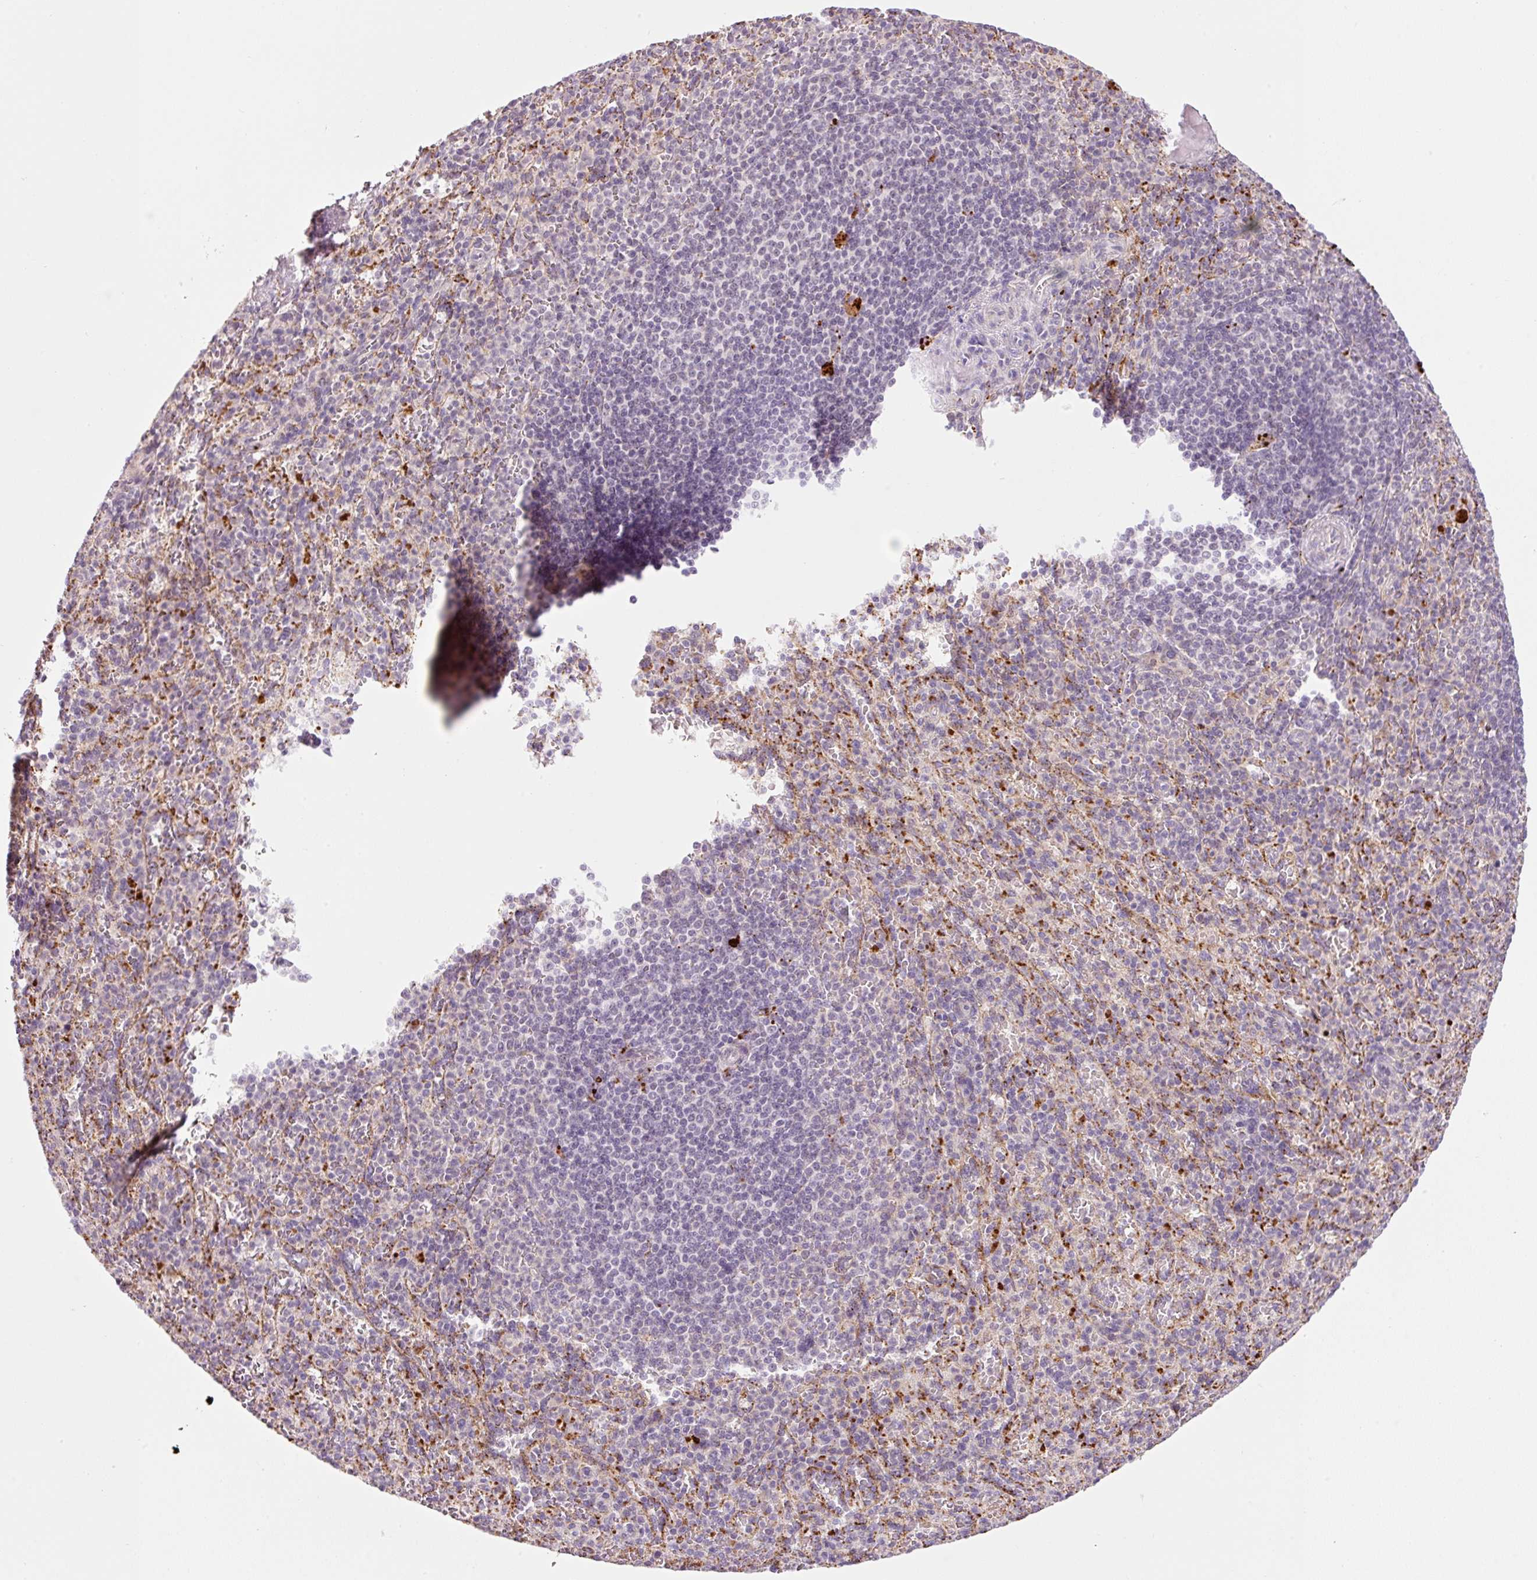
{"staining": {"intensity": "negative", "quantity": "none", "location": "none"}, "tissue": "spleen", "cell_type": "Cells in red pulp", "image_type": "normal", "snomed": [{"axis": "morphology", "description": "Normal tissue, NOS"}, {"axis": "topography", "description": "Spleen"}], "caption": "Immunohistochemistry micrograph of normal spleen stained for a protein (brown), which displays no expression in cells in red pulp. Brightfield microscopy of immunohistochemistry (IHC) stained with DAB (3,3'-diaminobenzidine) (brown) and hematoxylin (blue), captured at high magnification.", "gene": "ZNF639", "patient": {"sex": "female", "age": 74}}